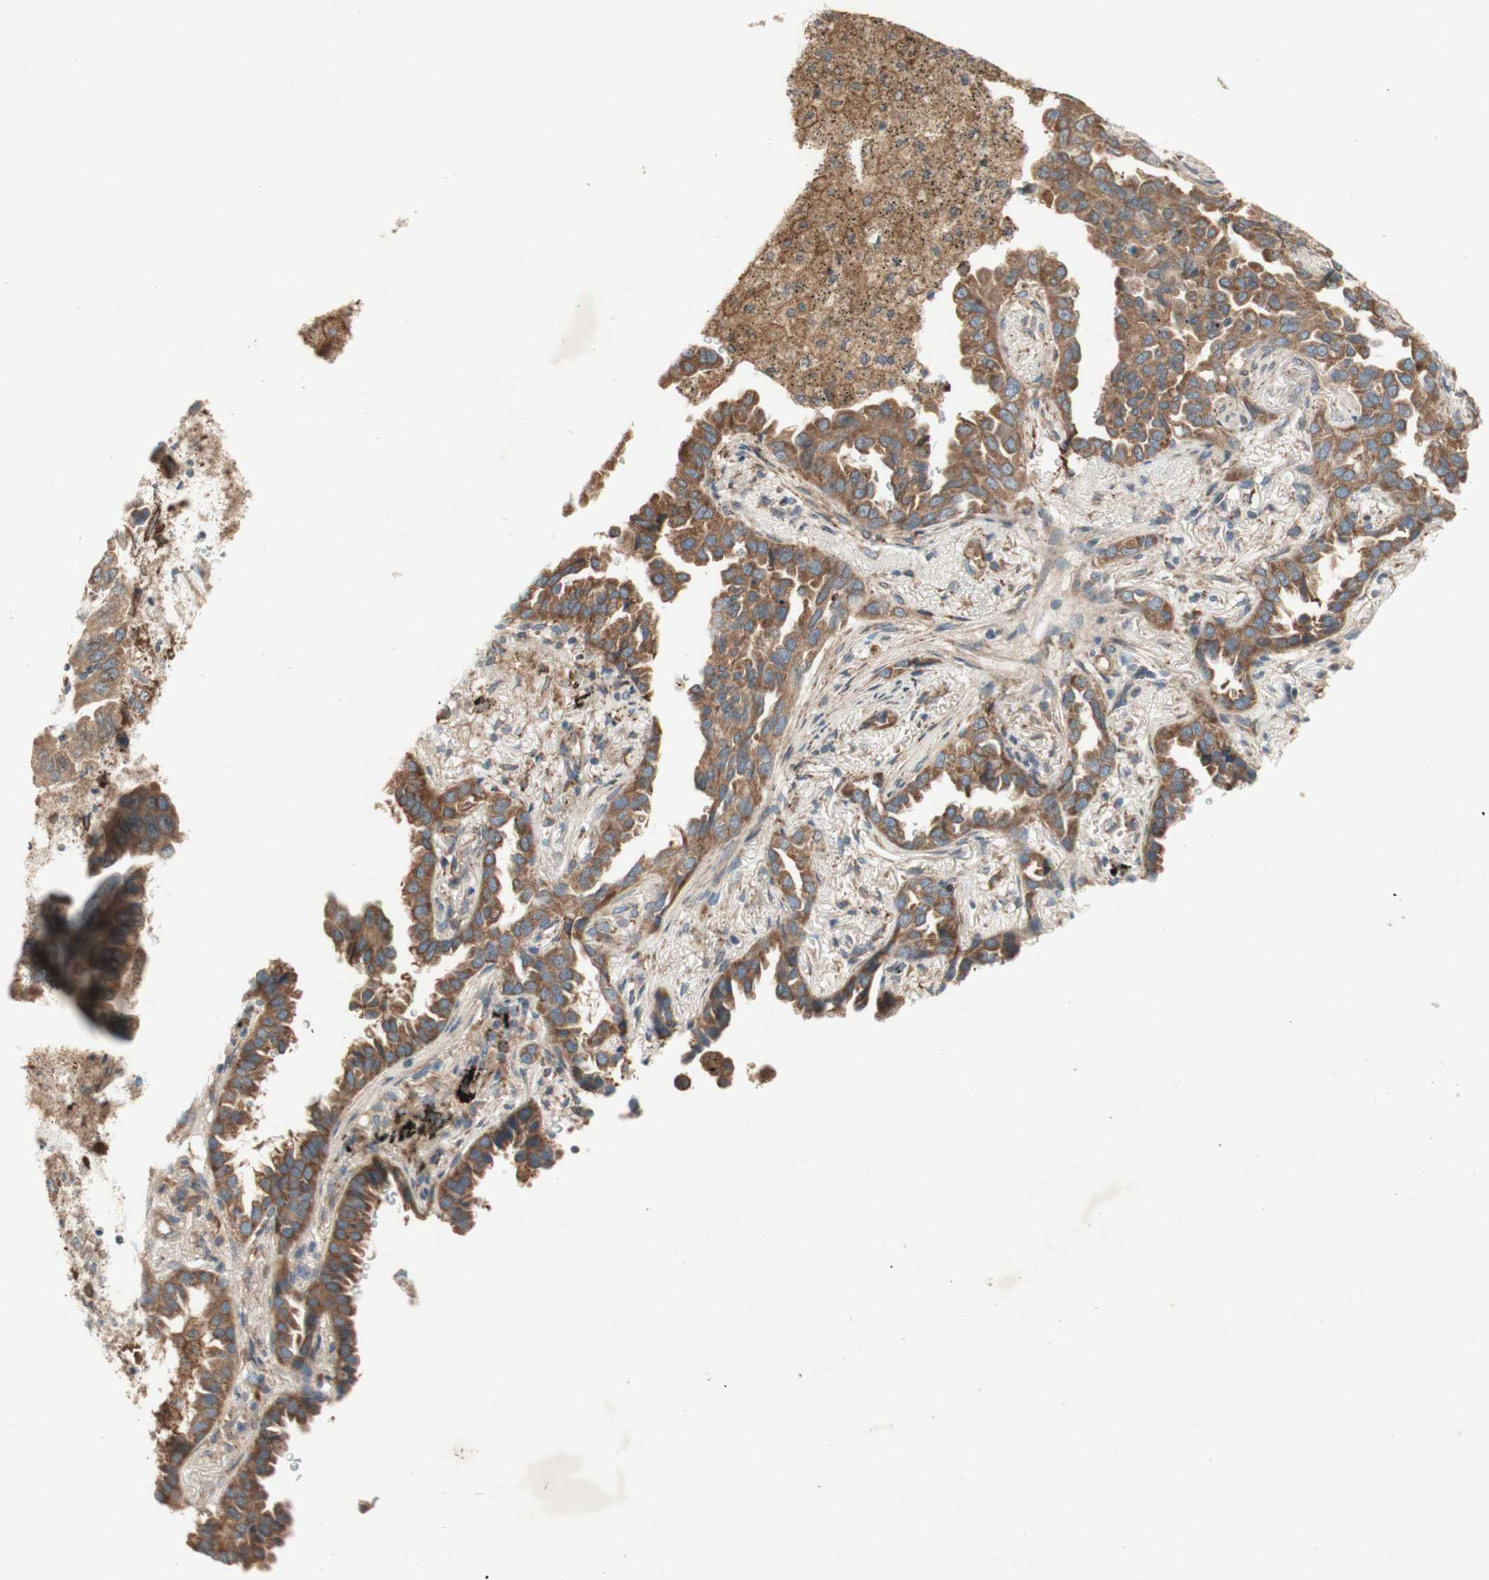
{"staining": {"intensity": "moderate", "quantity": ">75%", "location": "cytoplasmic/membranous"}, "tissue": "lung cancer", "cell_type": "Tumor cells", "image_type": "cancer", "snomed": [{"axis": "morphology", "description": "Normal tissue, NOS"}, {"axis": "morphology", "description": "Adenocarcinoma, NOS"}, {"axis": "topography", "description": "Lung"}], "caption": "Moderate cytoplasmic/membranous positivity for a protein is seen in about >75% of tumor cells of adenocarcinoma (lung) using IHC.", "gene": "SOCS2", "patient": {"sex": "male", "age": 59}}